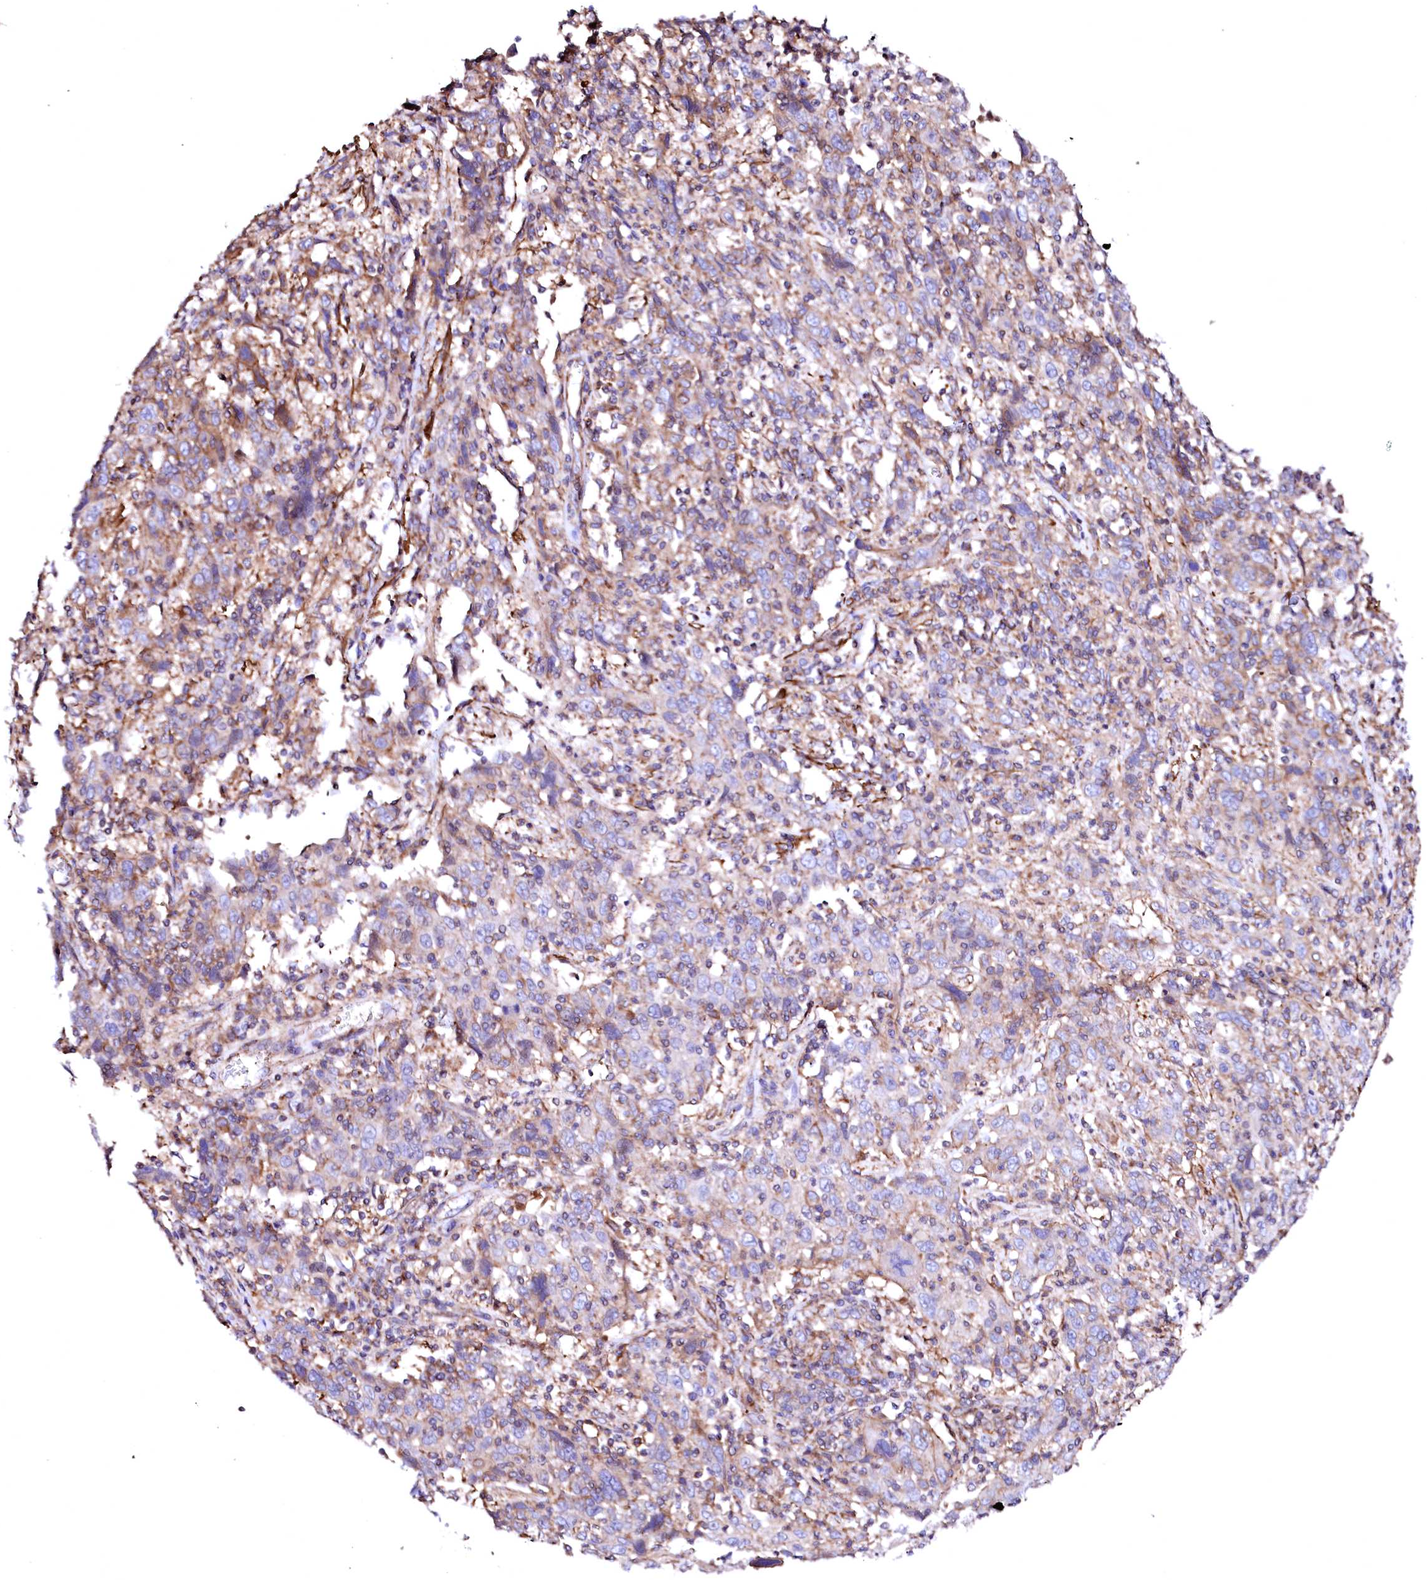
{"staining": {"intensity": "negative", "quantity": "none", "location": "none"}, "tissue": "cervical cancer", "cell_type": "Tumor cells", "image_type": "cancer", "snomed": [{"axis": "morphology", "description": "Squamous cell carcinoma, NOS"}, {"axis": "topography", "description": "Cervix"}], "caption": "The IHC photomicrograph has no significant positivity in tumor cells of cervical cancer tissue. The staining was performed using DAB to visualize the protein expression in brown, while the nuclei were stained in blue with hematoxylin (Magnification: 20x).", "gene": "GPR176", "patient": {"sex": "female", "age": 46}}